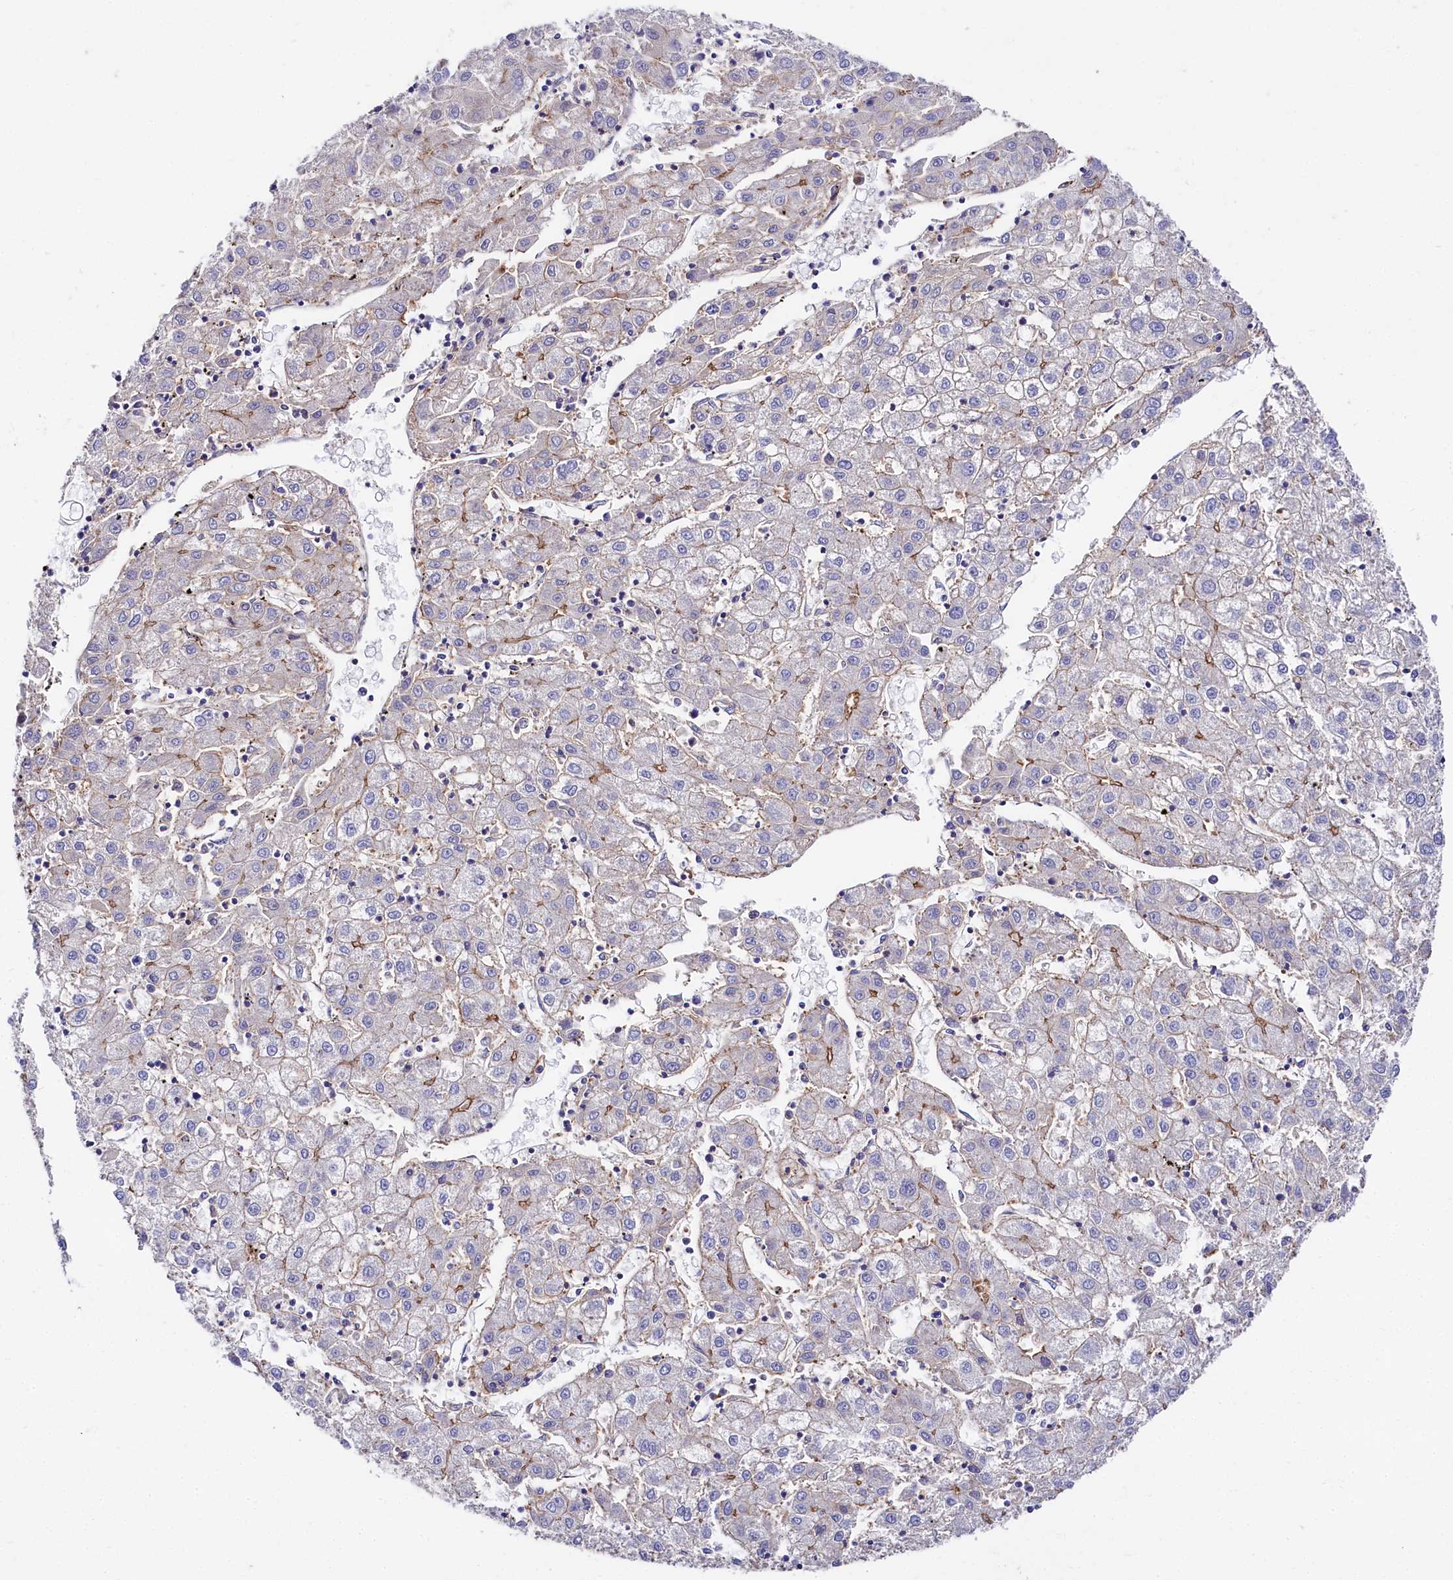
{"staining": {"intensity": "moderate", "quantity": "<25%", "location": "cytoplasmic/membranous"}, "tissue": "liver cancer", "cell_type": "Tumor cells", "image_type": "cancer", "snomed": [{"axis": "morphology", "description": "Carcinoma, Hepatocellular, NOS"}, {"axis": "topography", "description": "Liver"}], "caption": "A photomicrograph showing moderate cytoplasmic/membranous expression in about <25% of tumor cells in hepatocellular carcinoma (liver), as visualized by brown immunohistochemical staining.", "gene": "FCHSD2", "patient": {"sex": "male", "age": 72}}